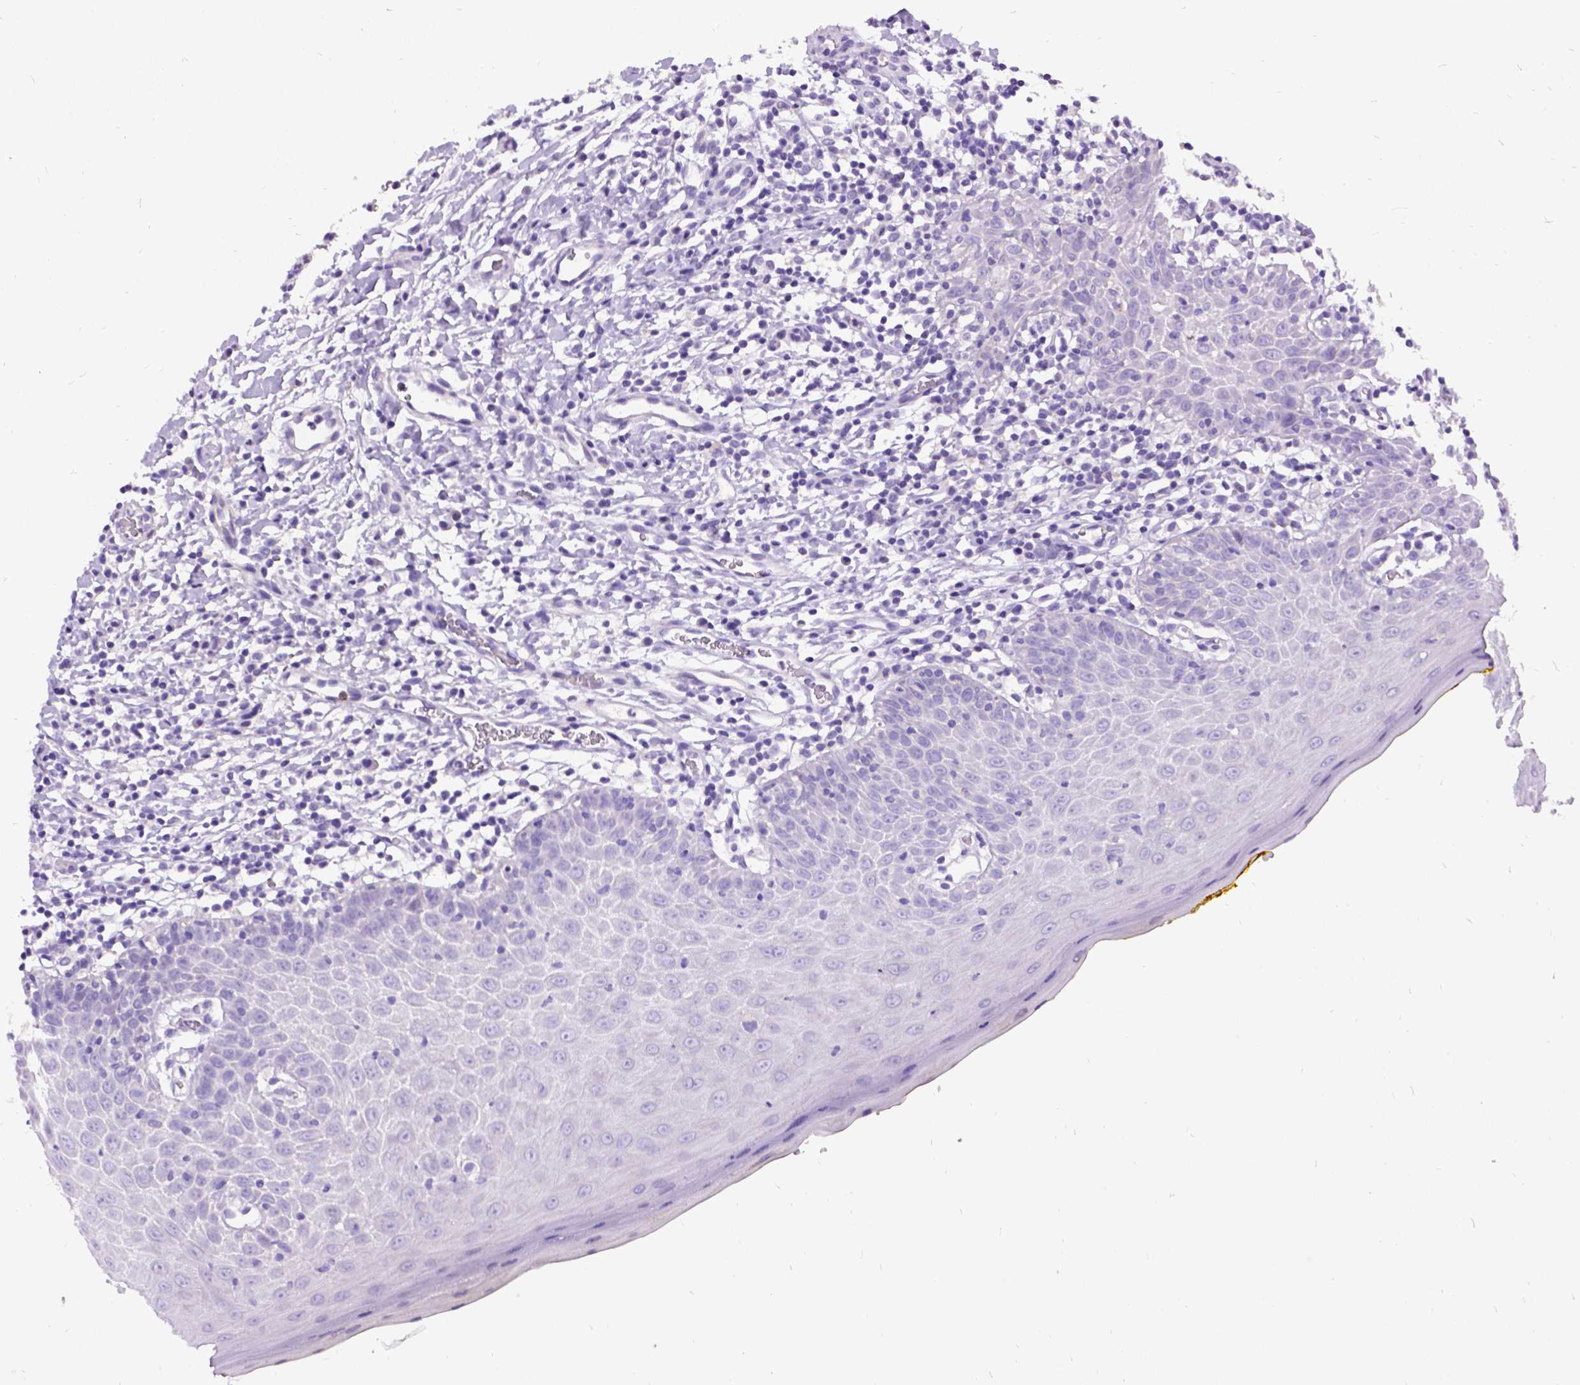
{"staining": {"intensity": "negative", "quantity": "none", "location": "none"}, "tissue": "oral mucosa", "cell_type": "Squamous epithelial cells", "image_type": "normal", "snomed": [{"axis": "morphology", "description": "Normal tissue, NOS"}, {"axis": "topography", "description": "Oral tissue"}, {"axis": "topography", "description": "Tounge, NOS"}], "caption": "Immunohistochemistry (IHC) image of normal human oral mucosa stained for a protein (brown), which shows no positivity in squamous epithelial cells. (DAB (3,3'-diaminobenzidine) IHC, high magnification).", "gene": "ENSG00000254979", "patient": {"sex": "female", "age": 58}}